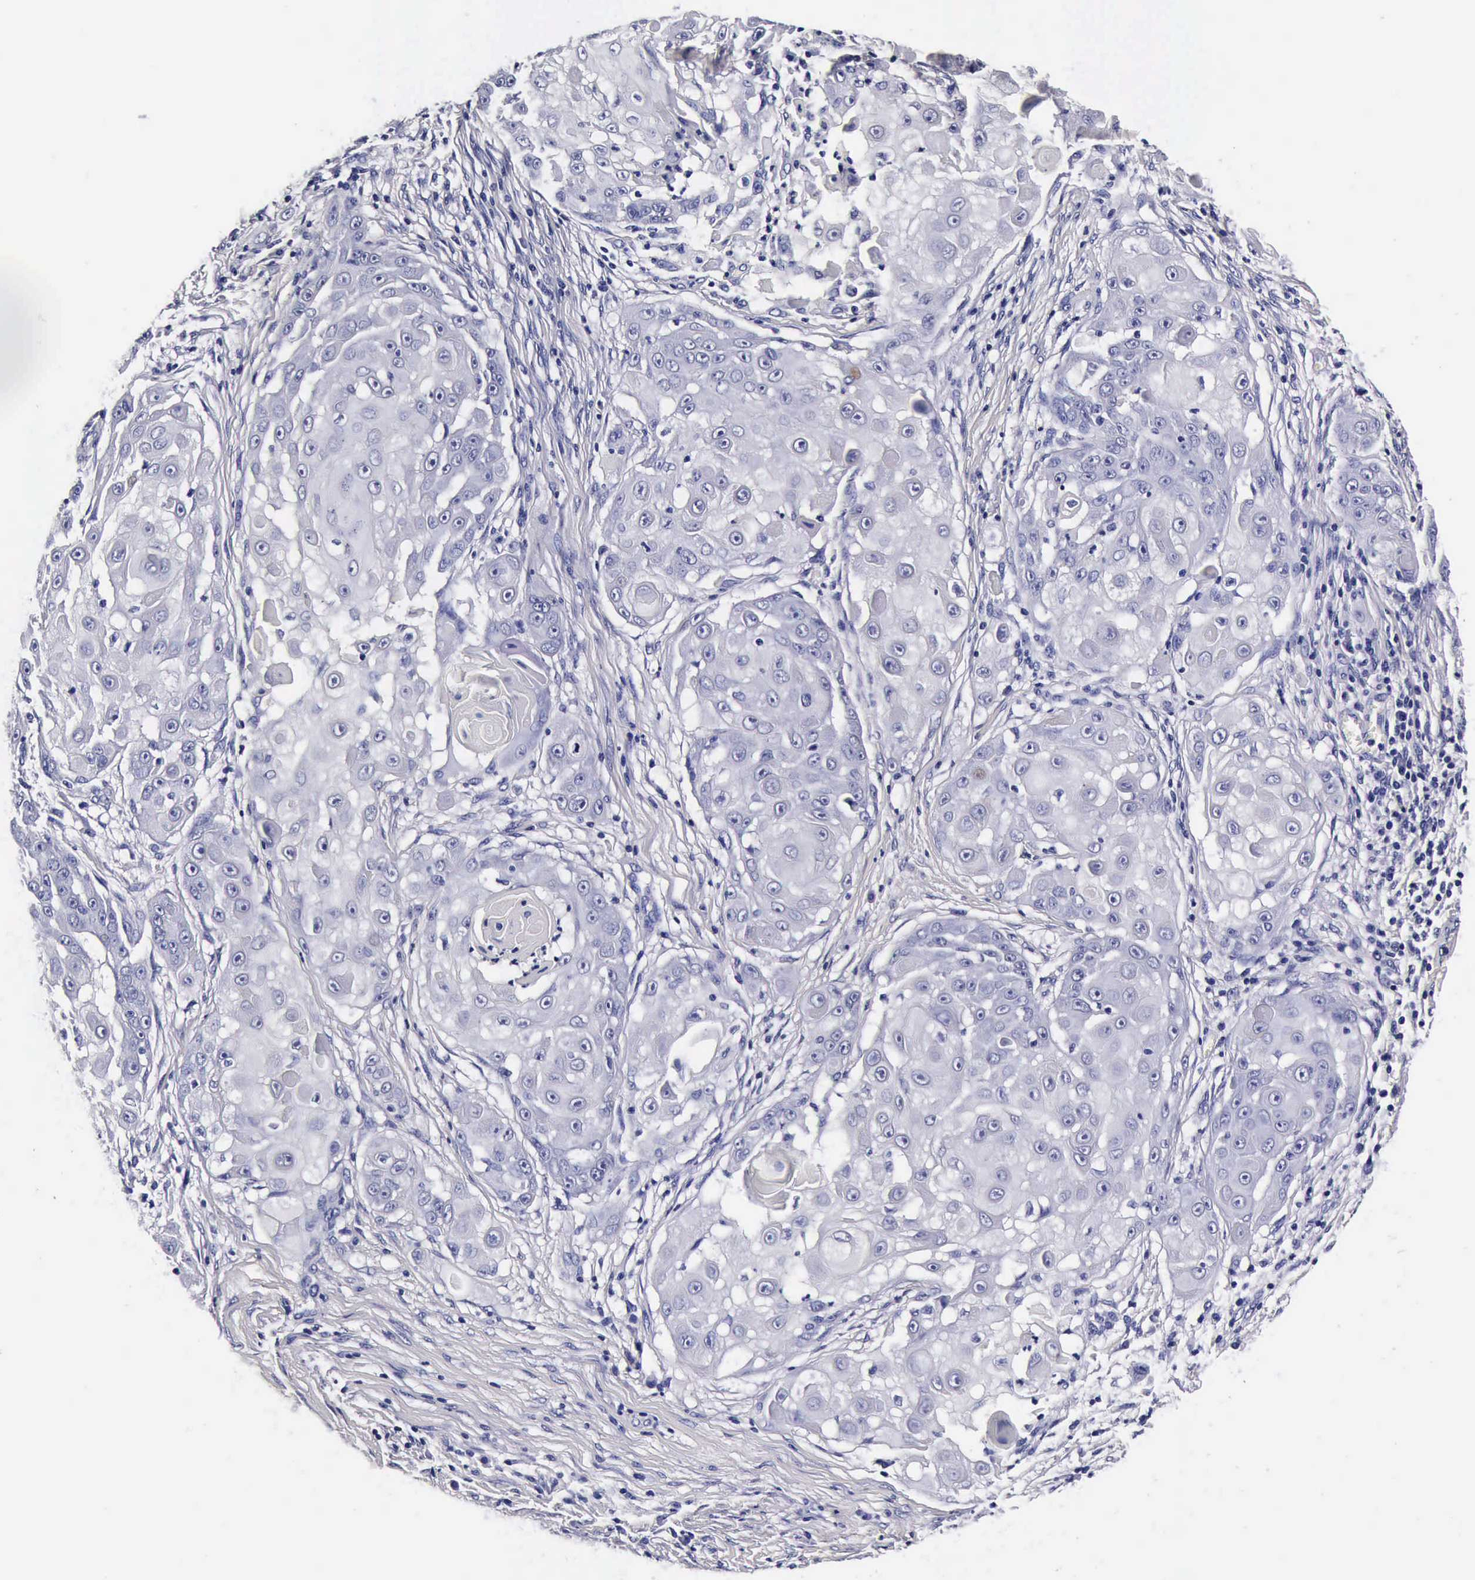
{"staining": {"intensity": "negative", "quantity": "none", "location": "none"}, "tissue": "skin cancer", "cell_type": "Tumor cells", "image_type": "cancer", "snomed": [{"axis": "morphology", "description": "Squamous cell carcinoma, NOS"}, {"axis": "topography", "description": "Skin"}], "caption": "This is an immunohistochemistry (IHC) photomicrograph of squamous cell carcinoma (skin). There is no staining in tumor cells.", "gene": "IAPP", "patient": {"sex": "female", "age": 57}}